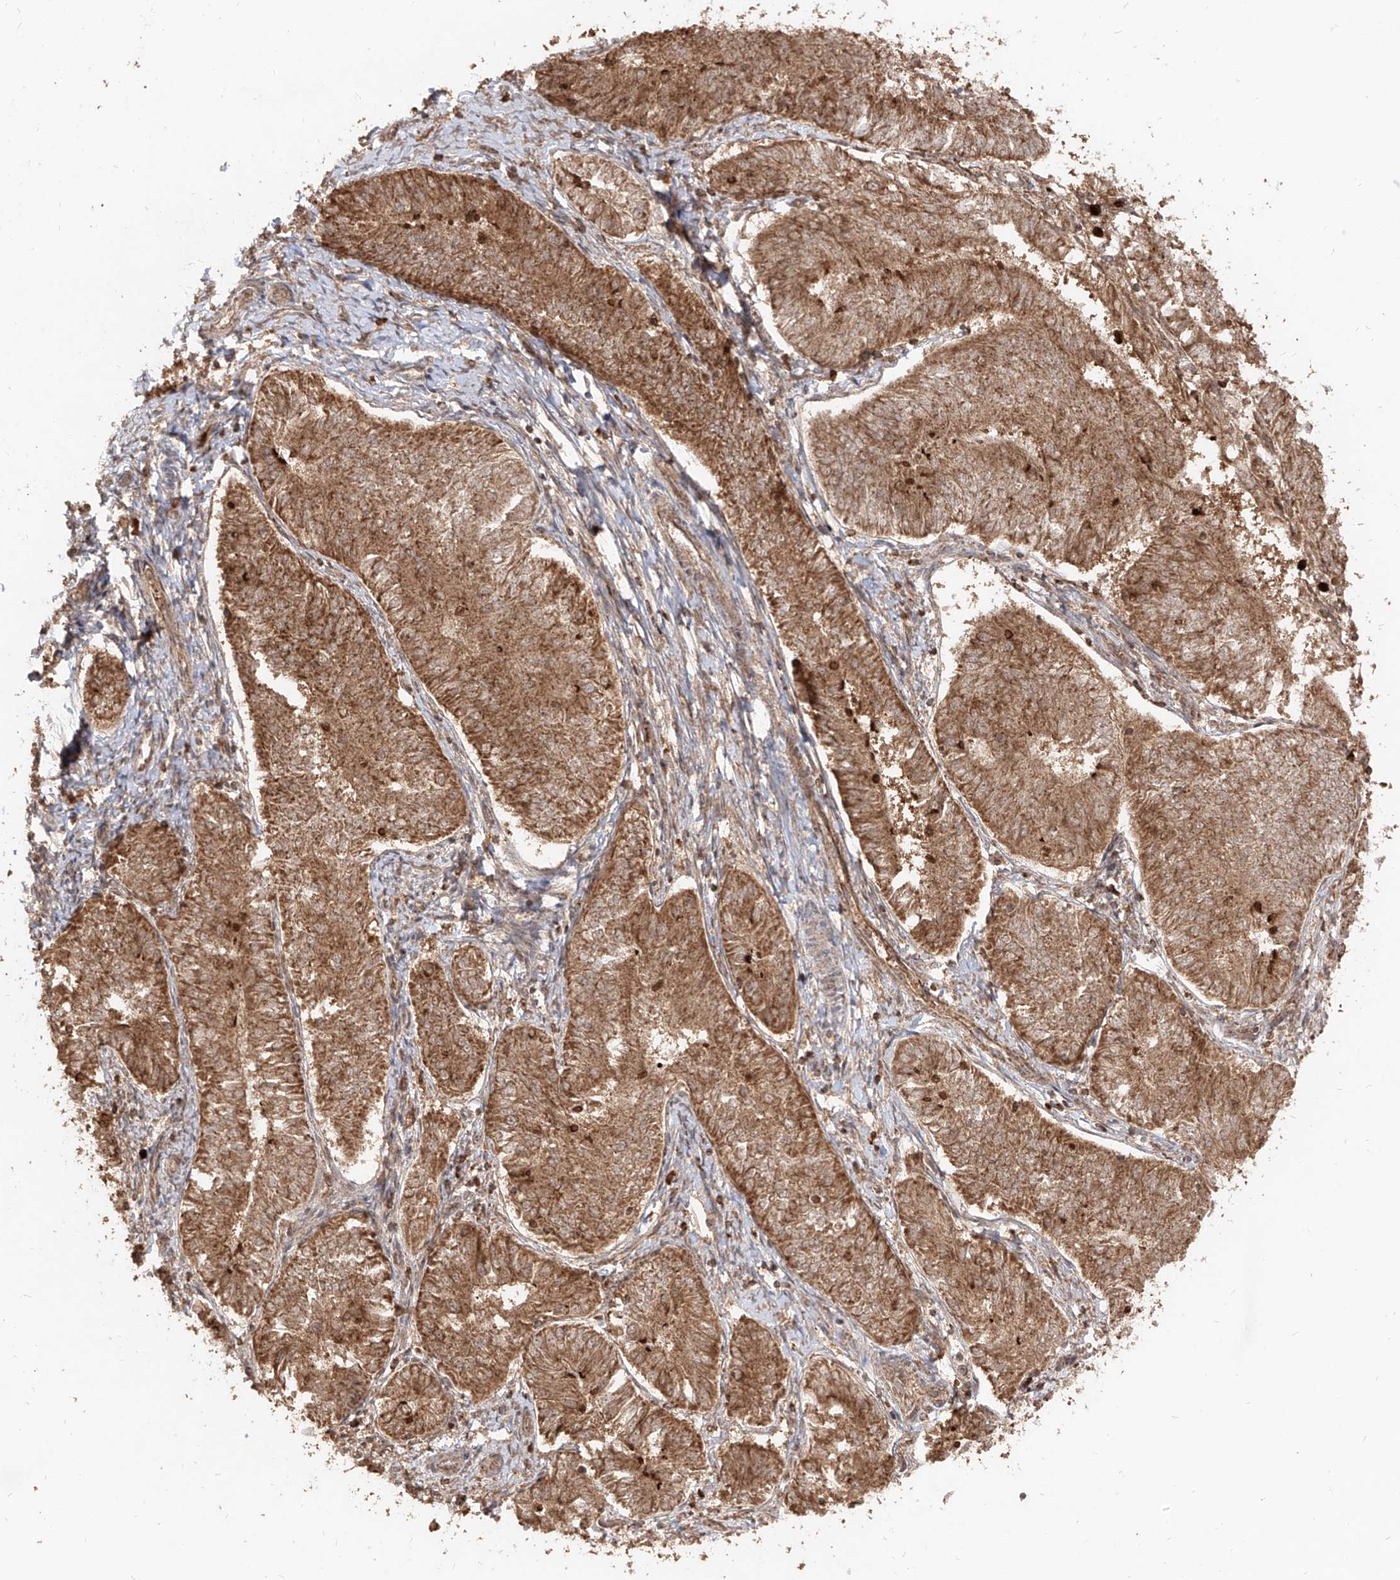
{"staining": {"intensity": "moderate", "quantity": ">75%", "location": "cytoplasmic/membranous"}, "tissue": "endometrial cancer", "cell_type": "Tumor cells", "image_type": "cancer", "snomed": [{"axis": "morphology", "description": "Adenocarcinoma, NOS"}, {"axis": "topography", "description": "Endometrium"}], "caption": "Brown immunohistochemical staining in endometrial cancer (adenocarcinoma) demonstrates moderate cytoplasmic/membranous staining in approximately >75% of tumor cells. The staining is performed using DAB brown chromogen to label protein expression. The nuclei are counter-stained blue using hematoxylin.", "gene": "AIM2", "patient": {"sex": "female", "age": 58}}